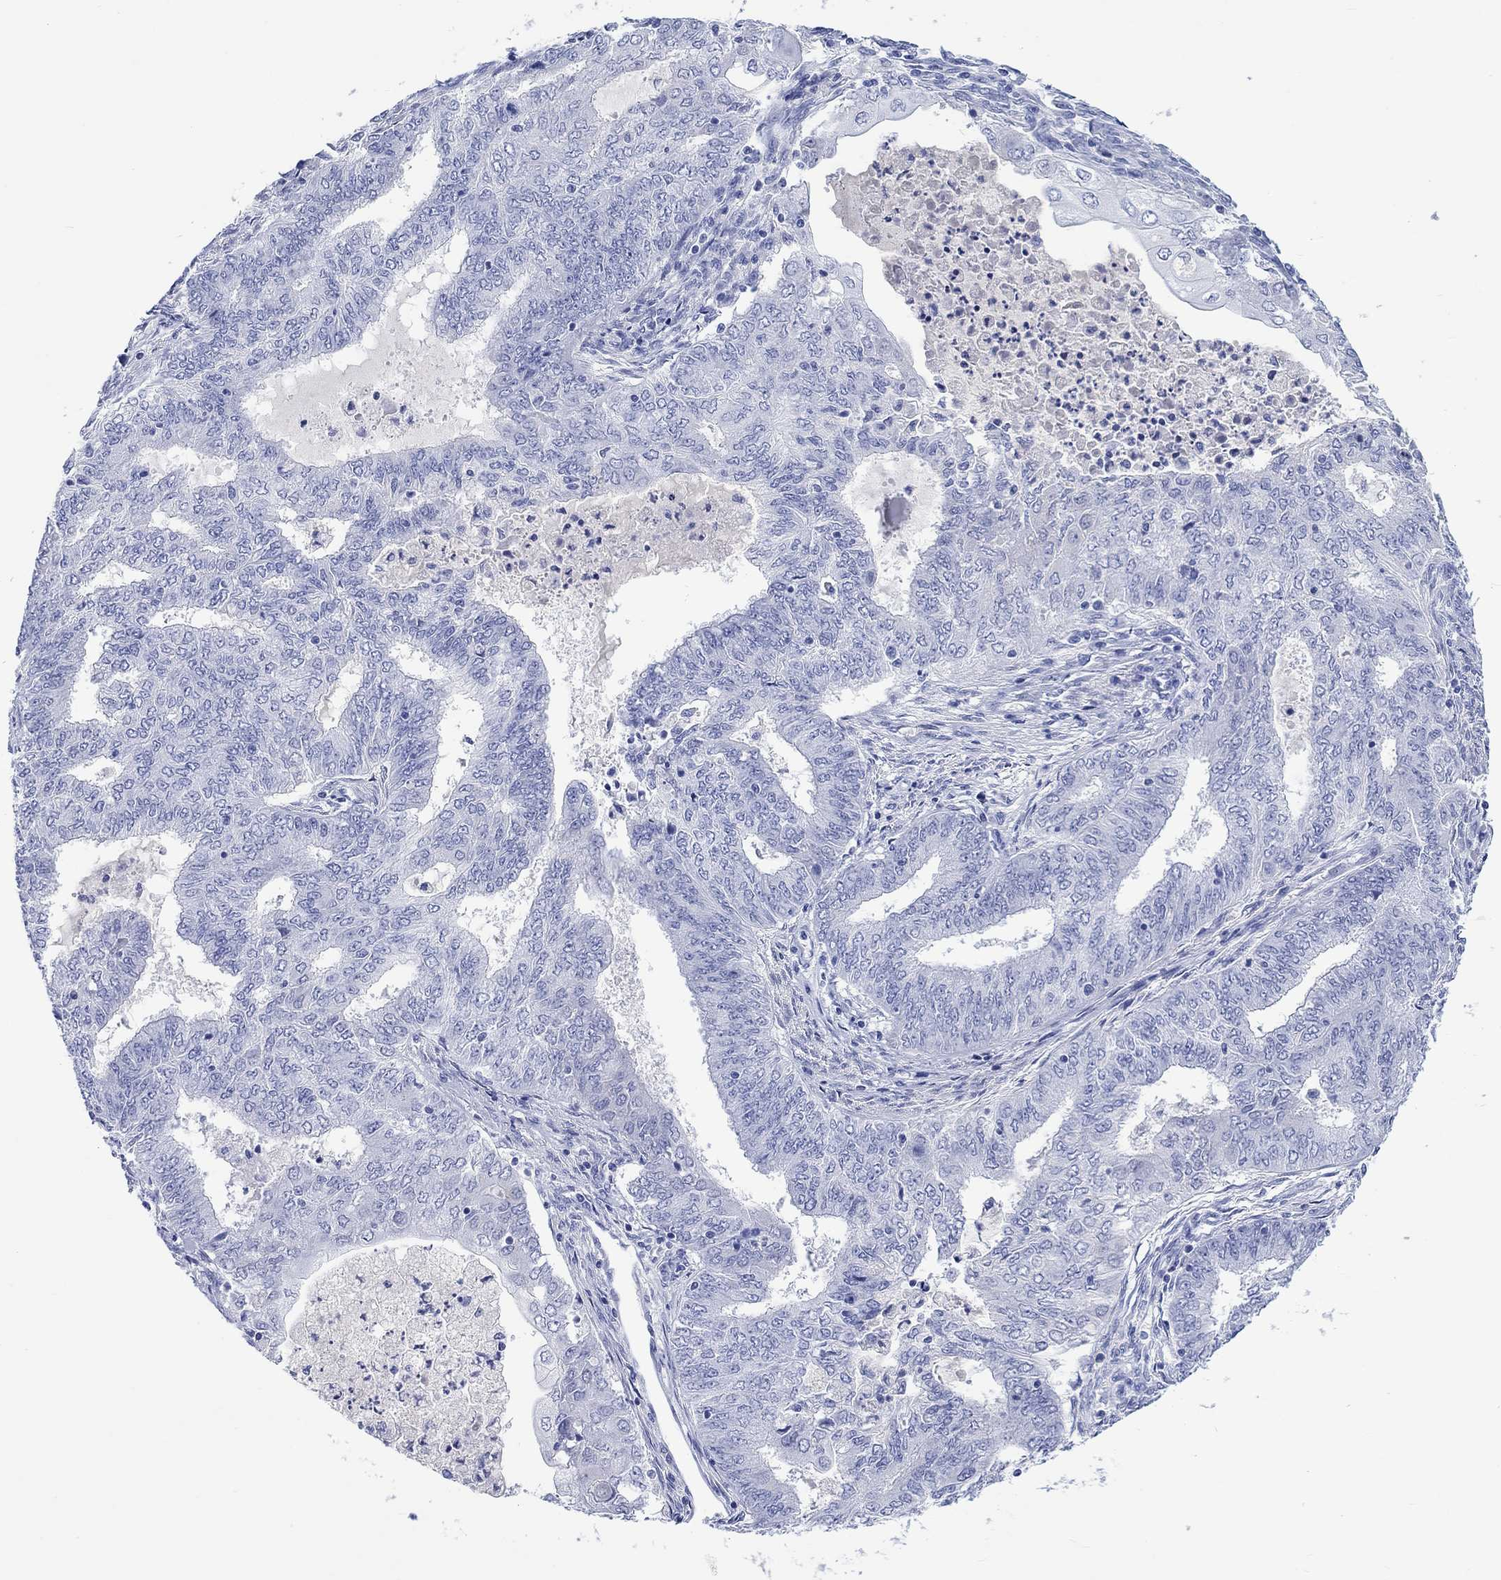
{"staining": {"intensity": "negative", "quantity": "none", "location": "none"}, "tissue": "endometrial cancer", "cell_type": "Tumor cells", "image_type": "cancer", "snomed": [{"axis": "morphology", "description": "Adenocarcinoma, NOS"}, {"axis": "topography", "description": "Endometrium"}], "caption": "Adenocarcinoma (endometrial) was stained to show a protein in brown. There is no significant expression in tumor cells.", "gene": "CACNG3", "patient": {"sex": "female", "age": 62}}